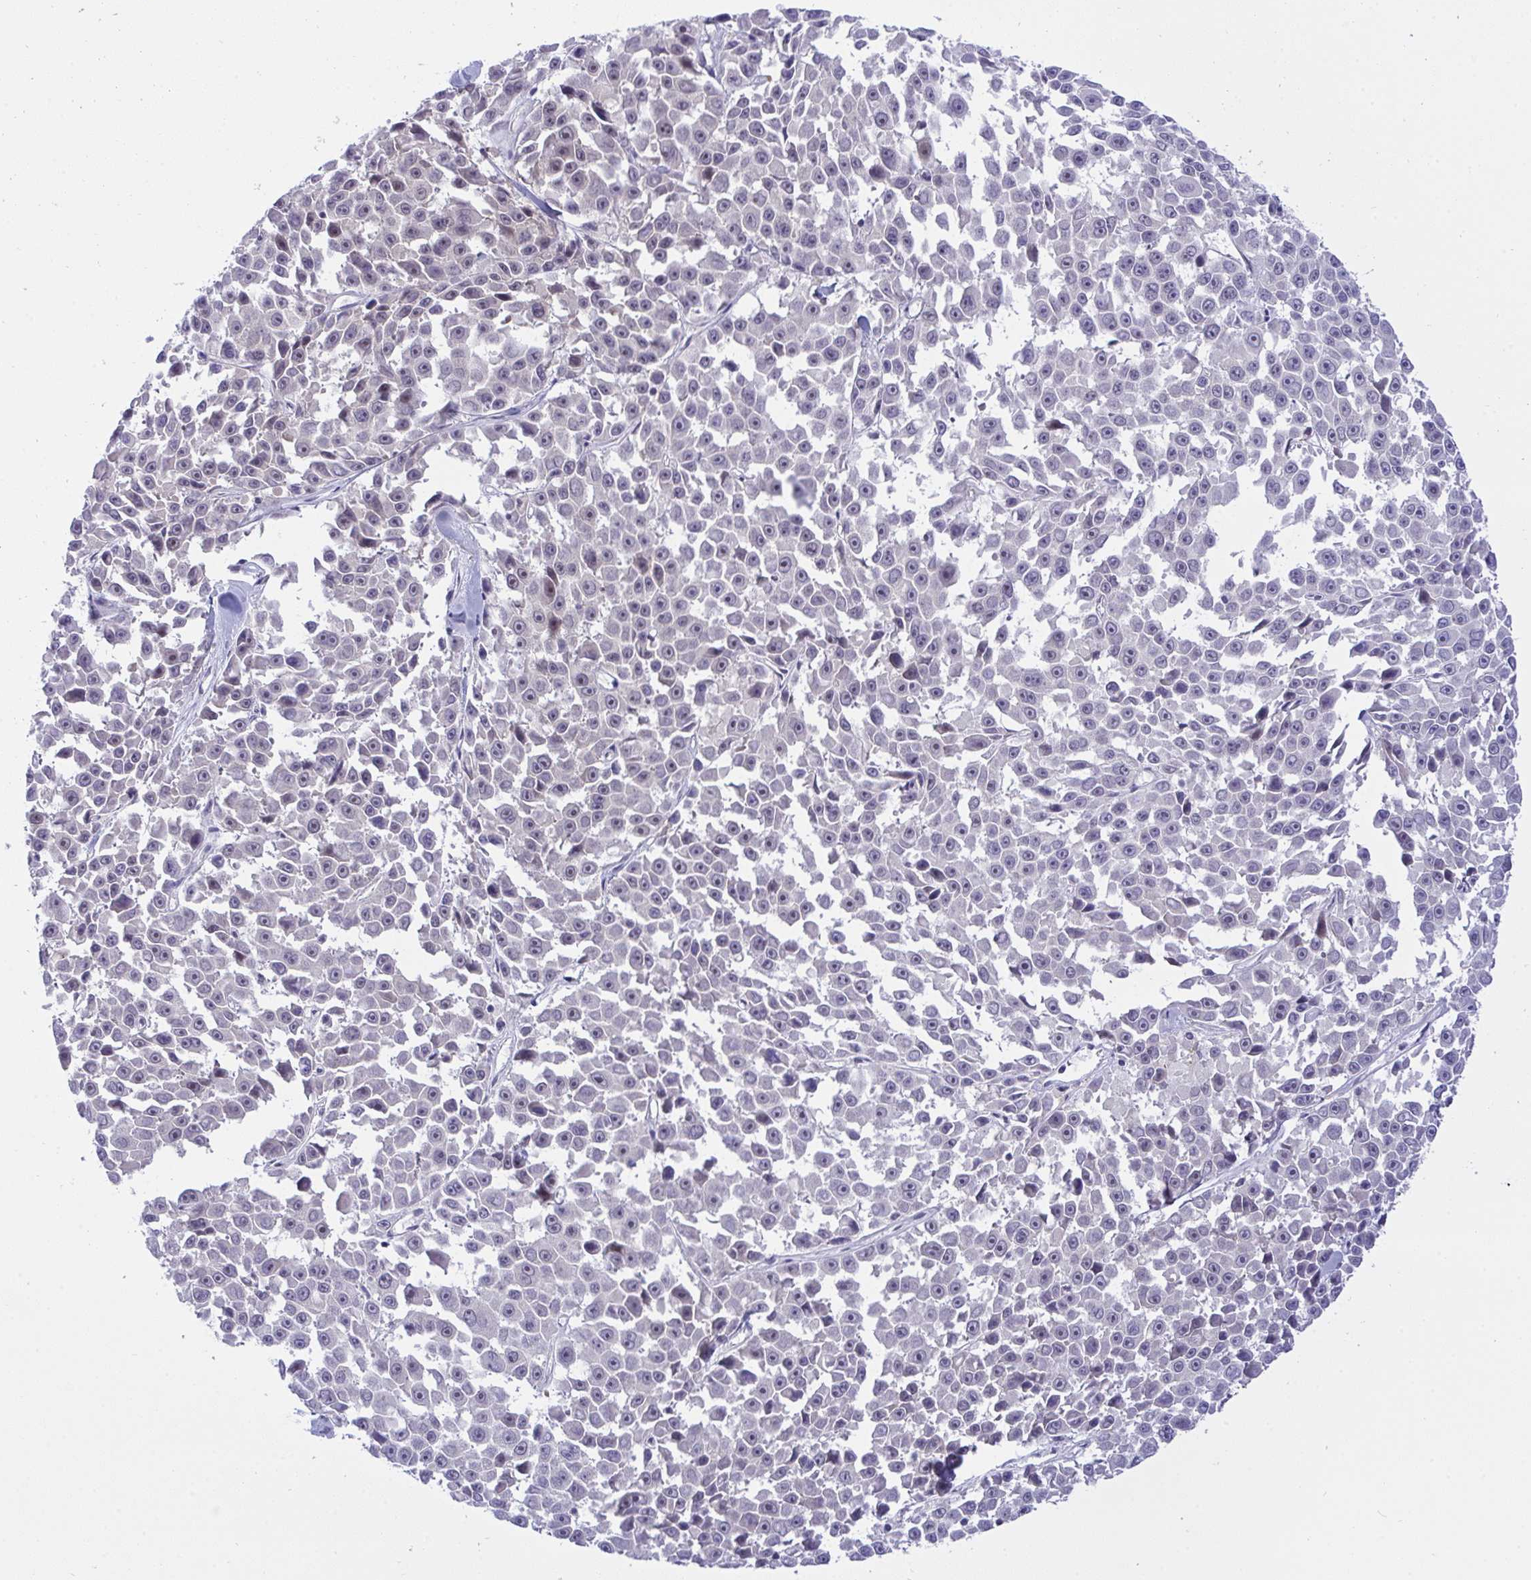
{"staining": {"intensity": "negative", "quantity": "none", "location": "none"}, "tissue": "melanoma", "cell_type": "Tumor cells", "image_type": "cancer", "snomed": [{"axis": "morphology", "description": "Malignant melanoma, NOS"}, {"axis": "topography", "description": "Skin"}], "caption": "Protein analysis of melanoma reveals no significant staining in tumor cells. The staining is performed using DAB (3,3'-diaminobenzidine) brown chromogen with nuclei counter-stained in using hematoxylin.", "gene": "HOXD12", "patient": {"sex": "female", "age": 66}}